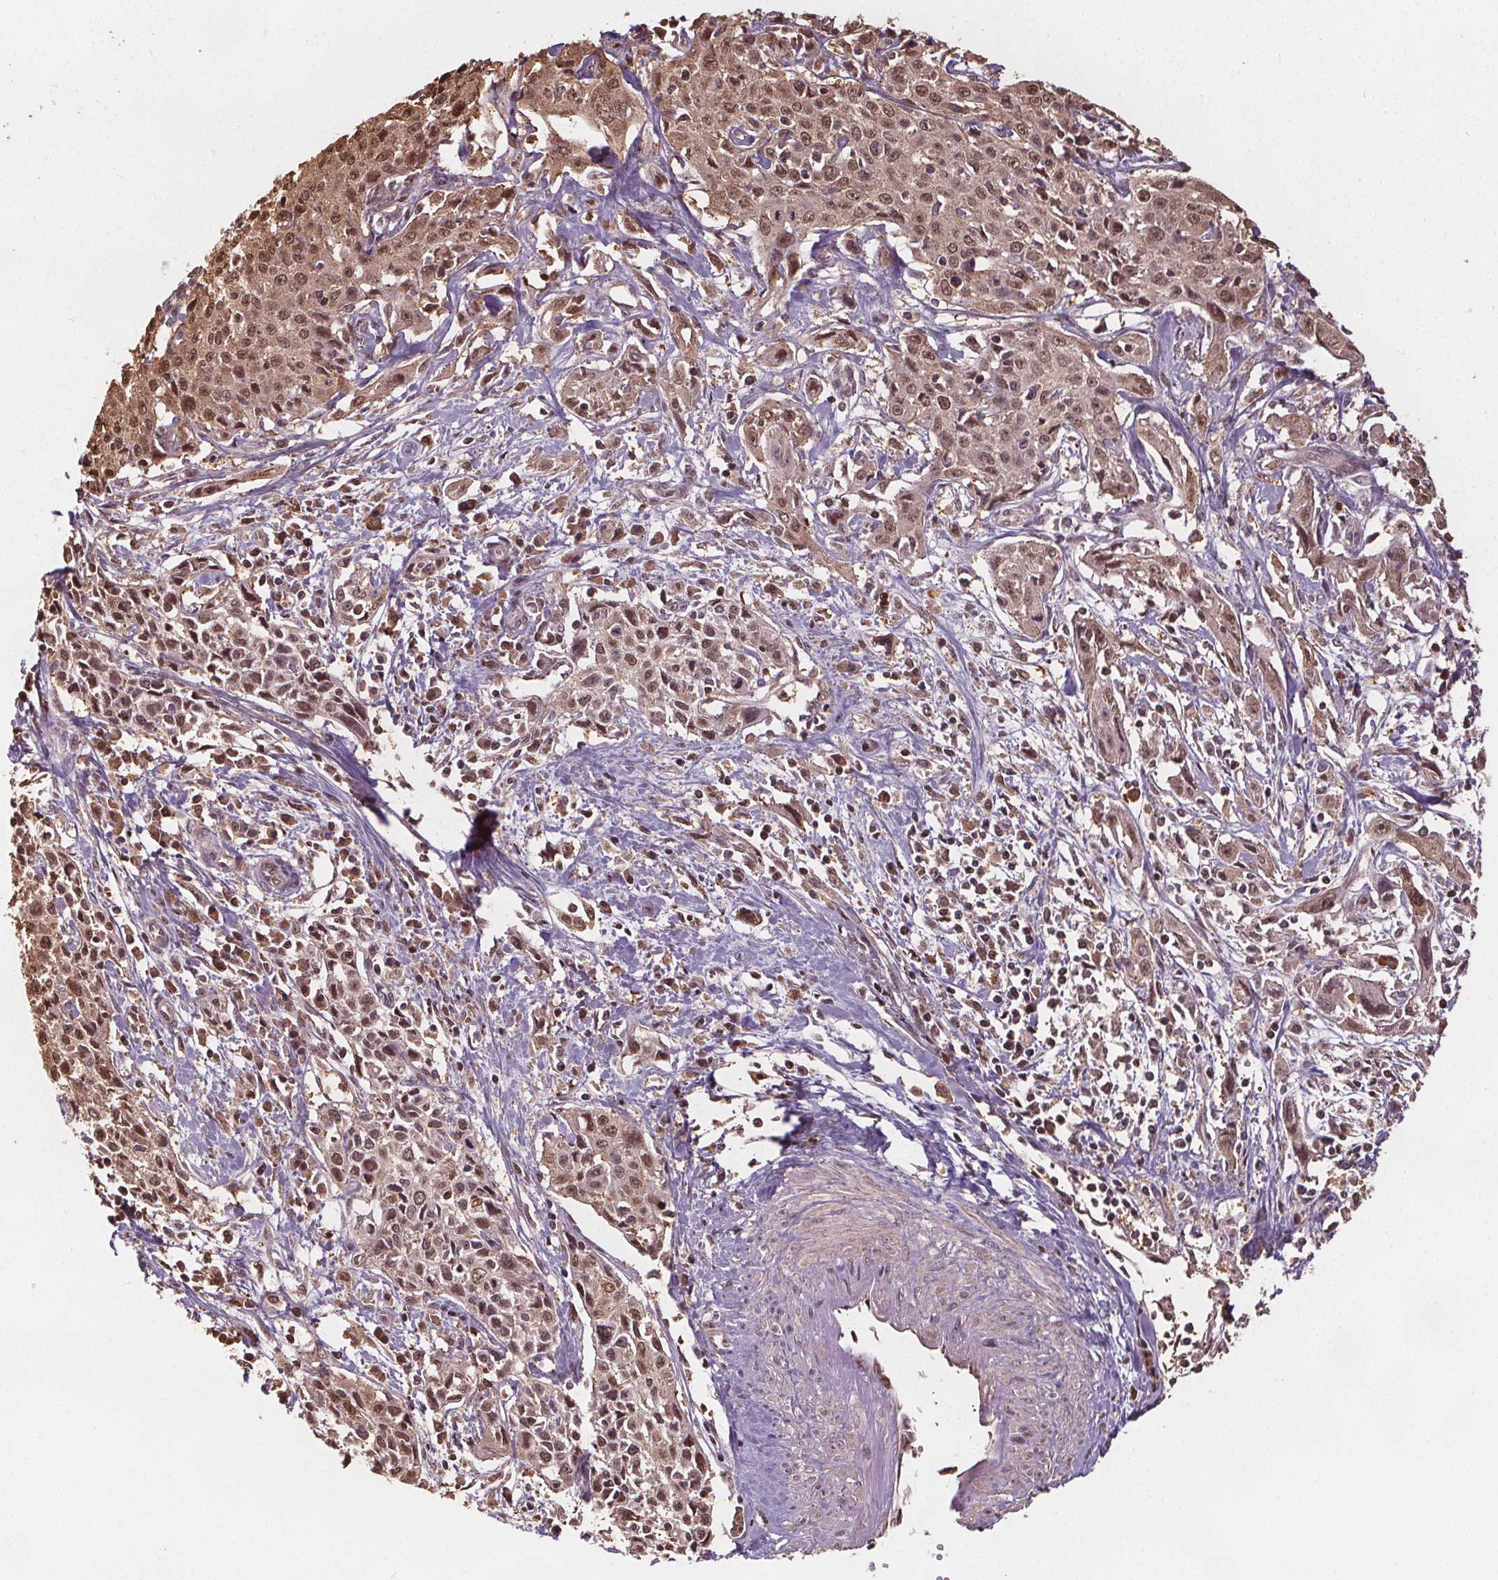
{"staining": {"intensity": "moderate", "quantity": ">75%", "location": "cytoplasmic/membranous,nuclear"}, "tissue": "cervical cancer", "cell_type": "Tumor cells", "image_type": "cancer", "snomed": [{"axis": "morphology", "description": "Squamous cell carcinoma, NOS"}, {"axis": "topography", "description": "Cervix"}], "caption": "Cervical squamous cell carcinoma tissue displays moderate cytoplasmic/membranous and nuclear expression in about >75% of tumor cells, visualized by immunohistochemistry.", "gene": "ENO1", "patient": {"sex": "female", "age": 38}}